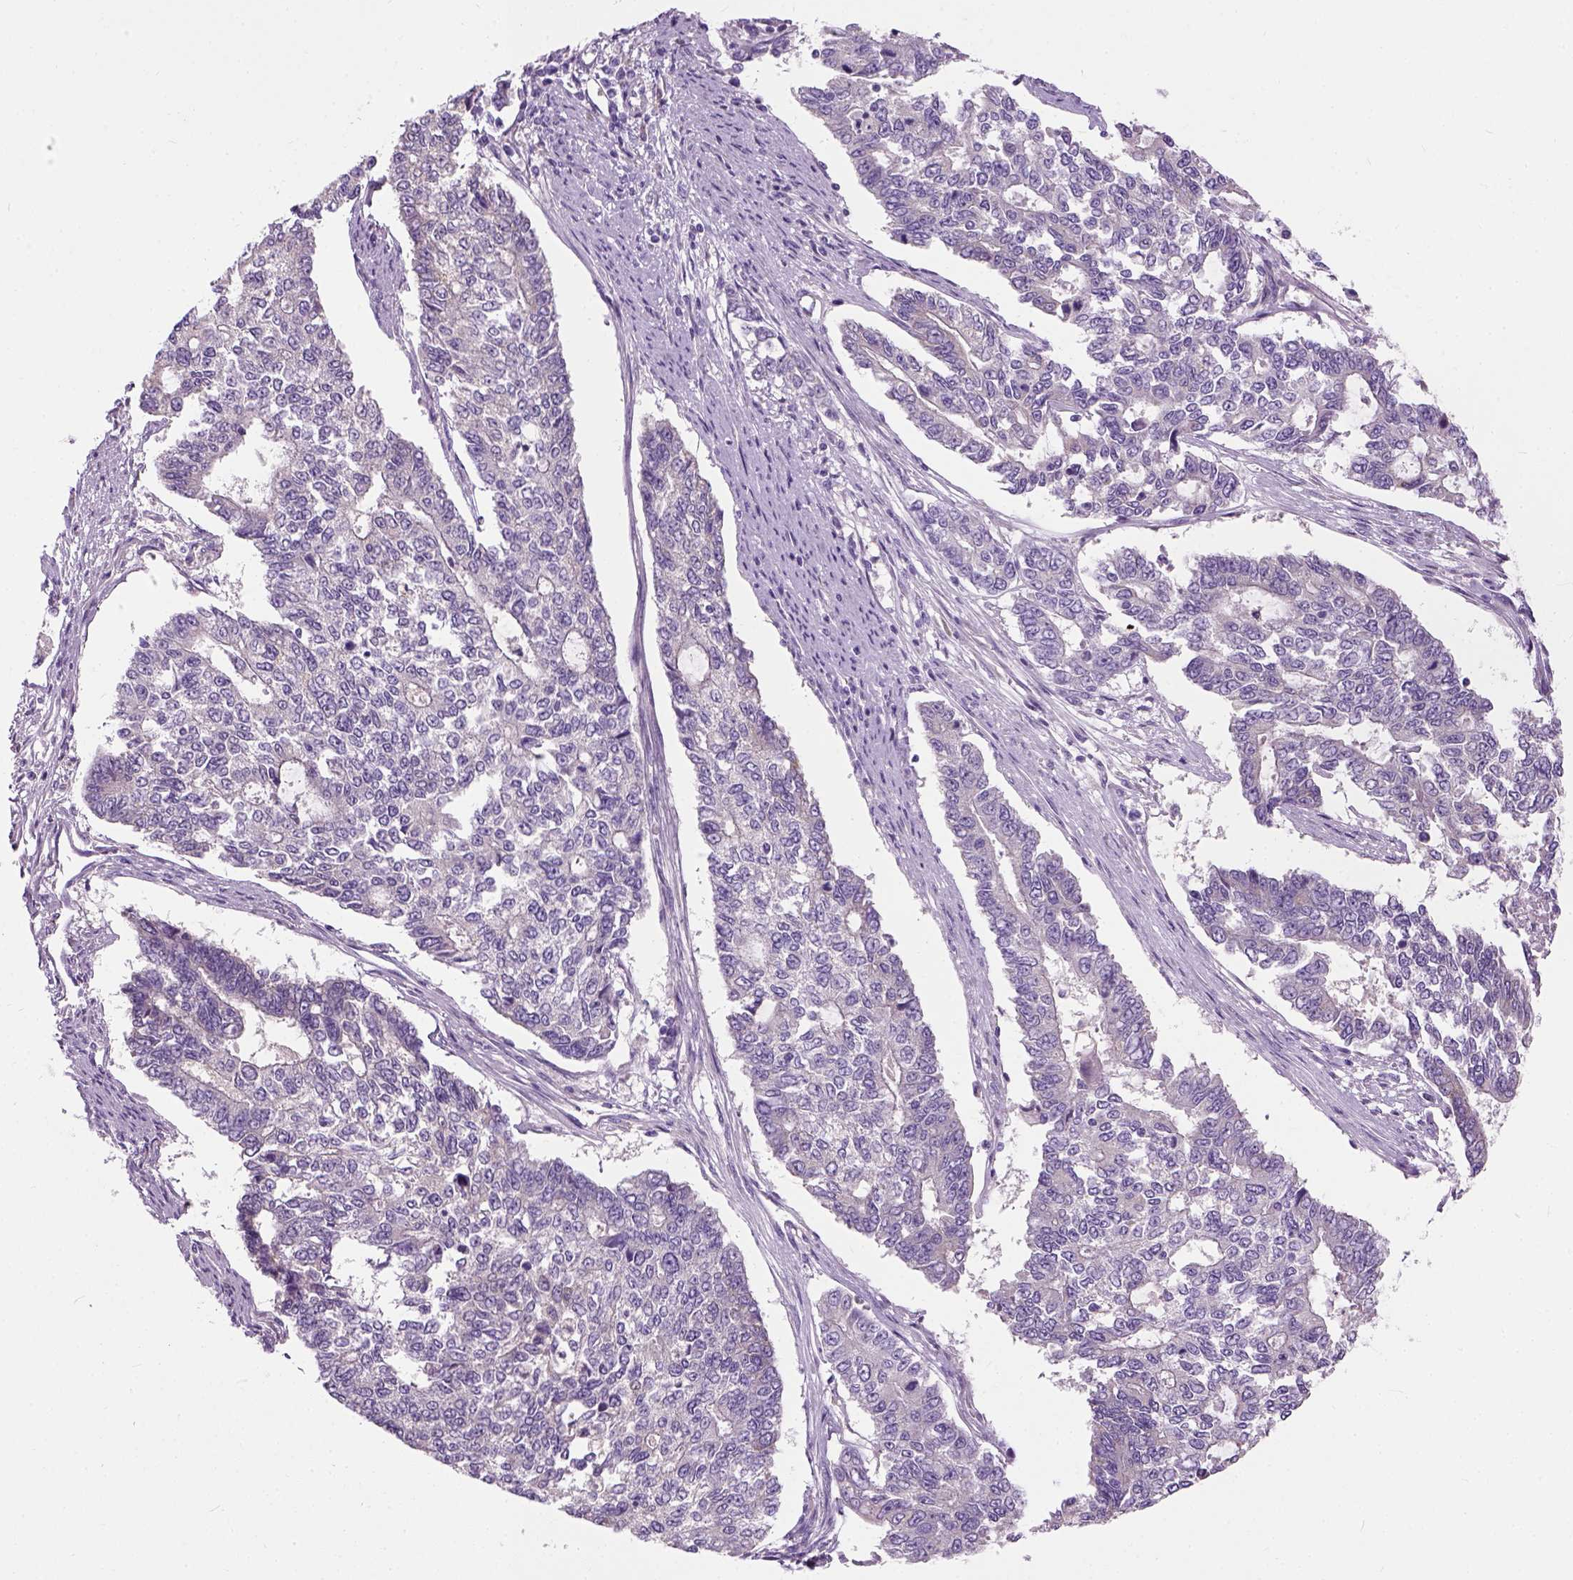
{"staining": {"intensity": "negative", "quantity": "none", "location": "none"}, "tissue": "endometrial cancer", "cell_type": "Tumor cells", "image_type": "cancer", "snomed": [{"axis": "morphology", "description": "Adenocarcinoma, NOS"}, {"axis": "topography", "description": "Uterus"}], "caption": "Endometrial adenocarcinoma stained for a protein using immunohistochemistry exhibits no expression tumor cells.", "gene": "TRIM72", "patient": {"sex": "female", "age": 59}}